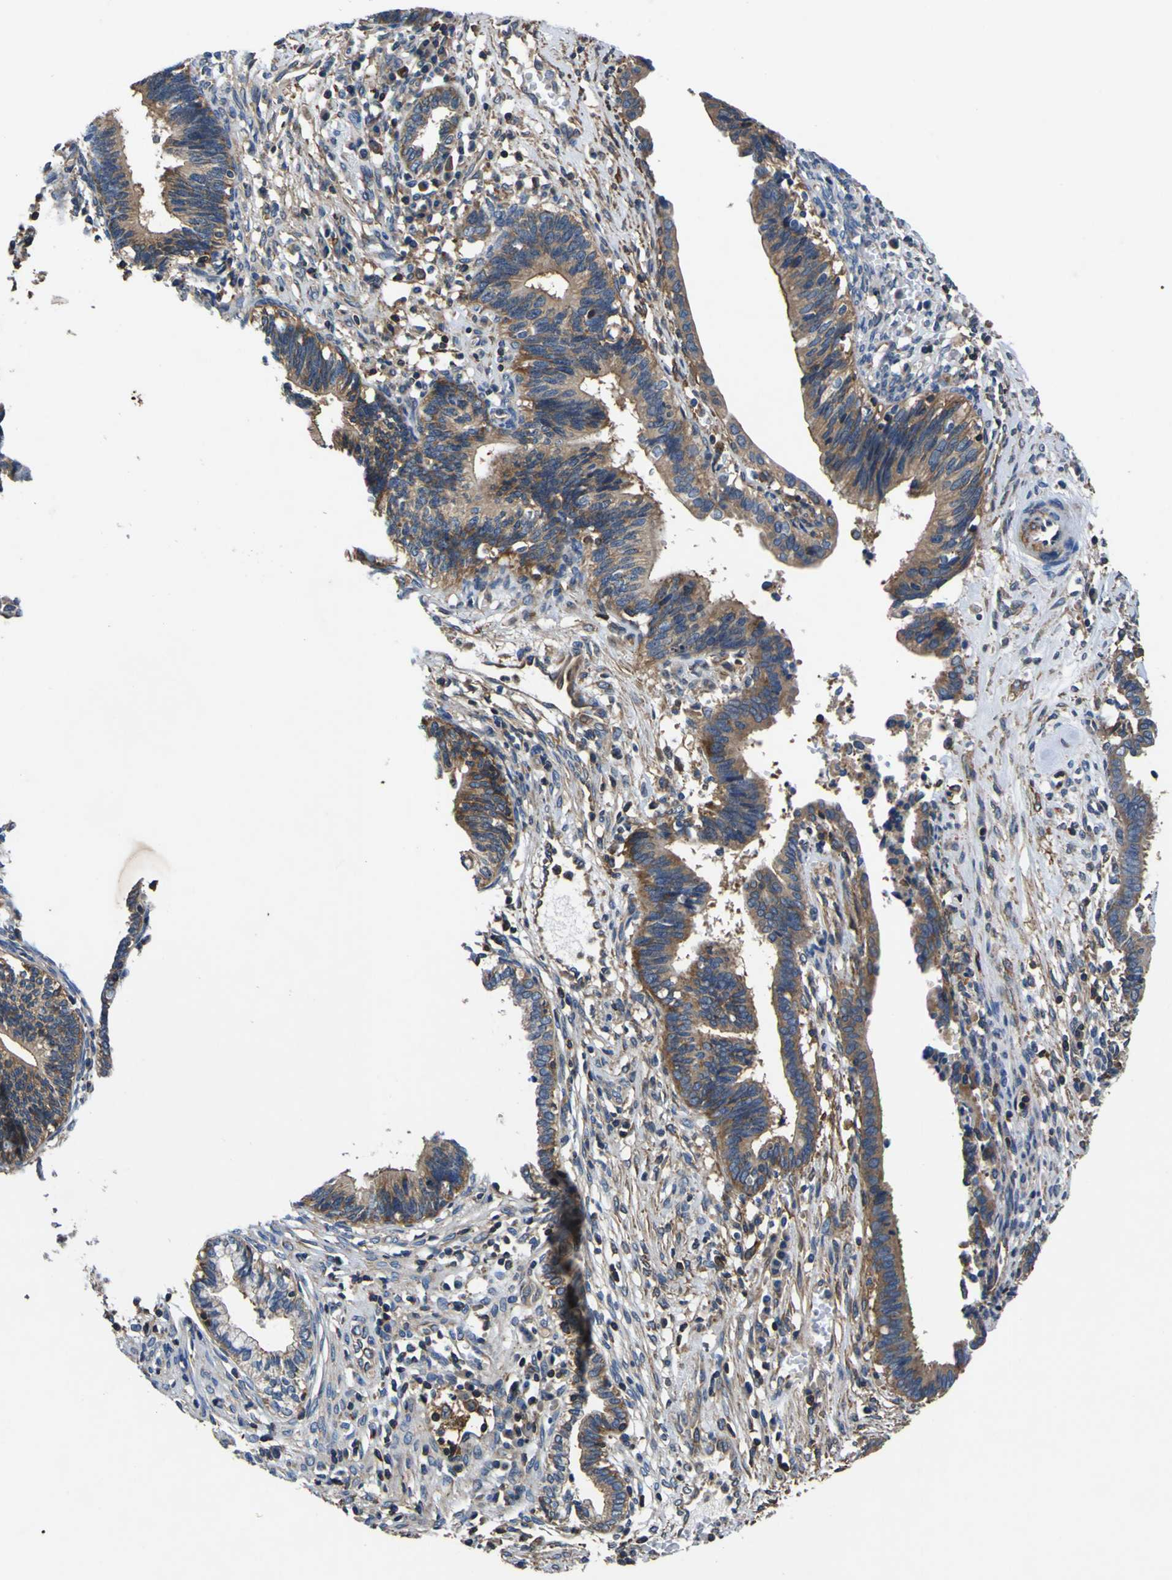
{"staining": {"intensity": "moderate", "quantity": ">75%", "location": "cytoplasmic/membranous"}, "tissue": "cervical cancer", "cell_type": "Tumor cells", "image_type": "cancer", "snomed": [{"axis": "morphology", "description": "Adenocarcinoma, NOS"}, {"axis": "topography", "description": "Cervix"}], "caption": "A high-resolution image shows immunohistochemistry (IHC) staining of cervical adenocarcinoma, which displays moderate cytoplasmic/membranous expression in about >75% of tumor cells.", "gene": "CNR2", "patient": {"sex": "female", "age": 44}}